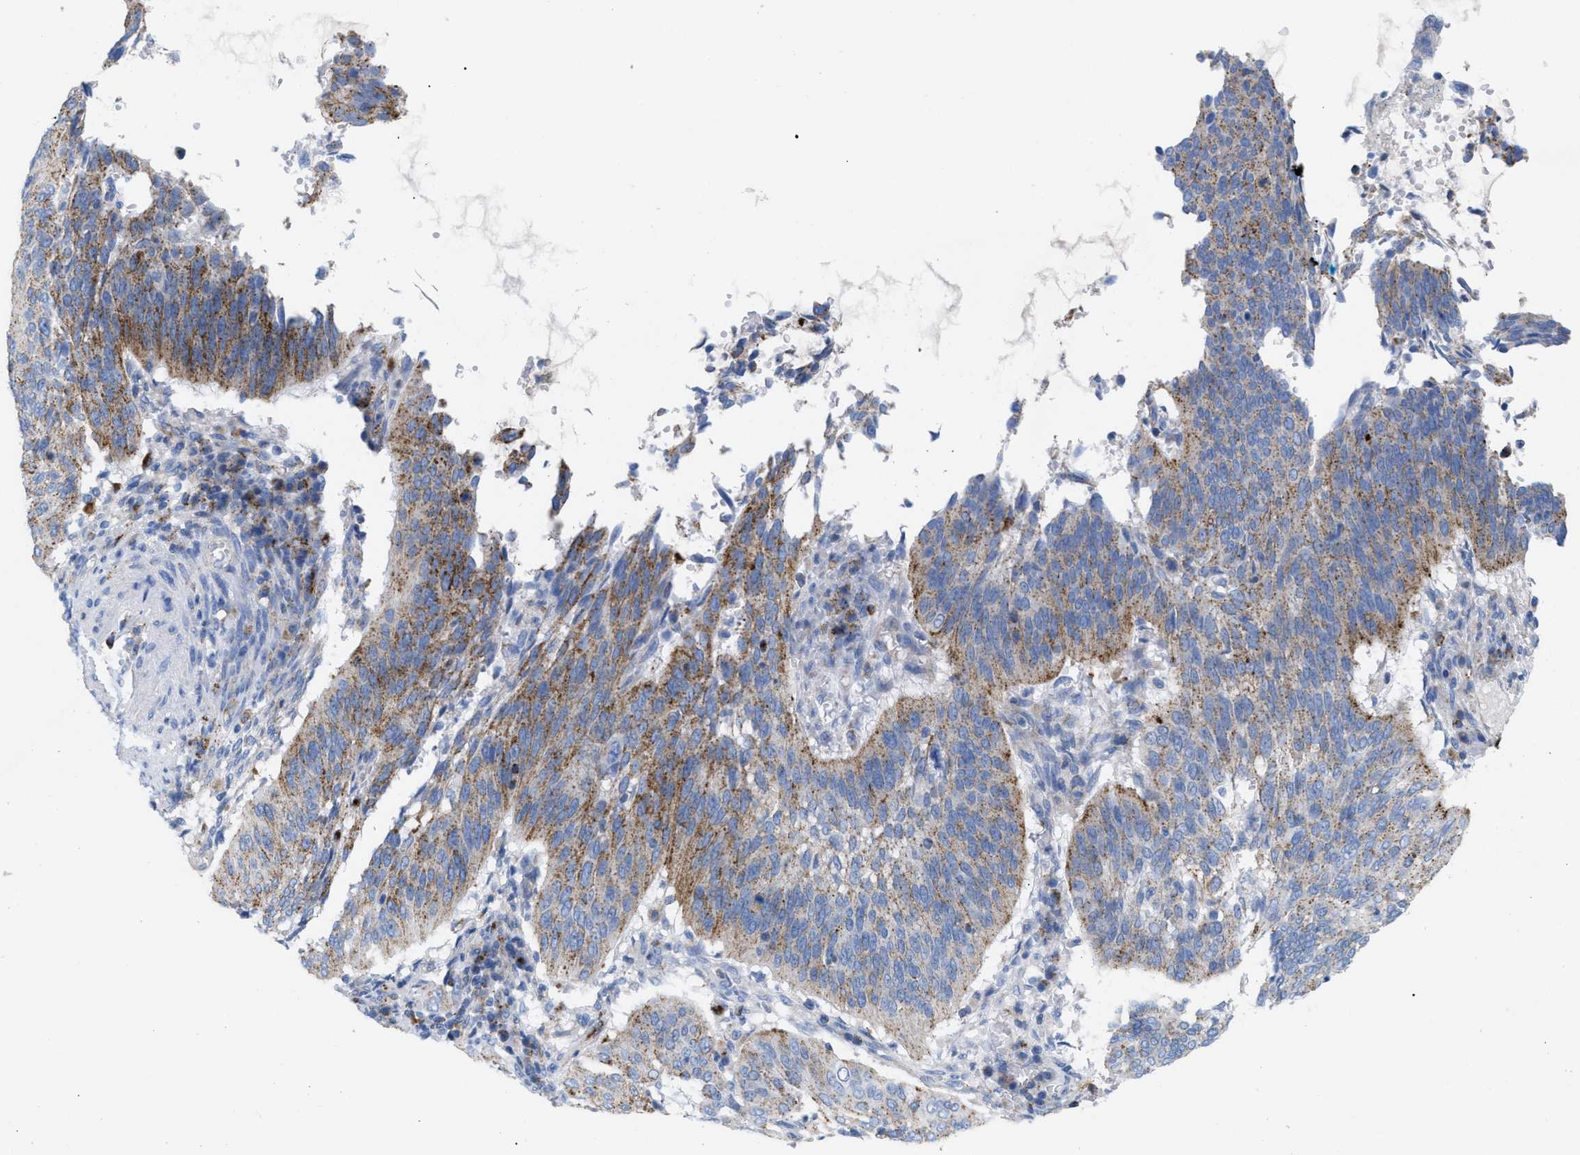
{"staining": {"intensity": "moderate", "quantity": ">75%", "location": "cytoplasmic/membranous"}, "tissue": "cervical cancer", "cell_type": "Tumor cells", "image_type": "cancer", "snomed": [{"axis": "morphology", "description": "Normal tissue, NOS"}, {"axis": "morphology", "description": "Squamous cell carcinoma, NOS"}, {"axis": "topography", "description": "Cervix"}], "caption": "IHC of cervical cancer reveals medium levels of moderate cytoplasmic/membranous staining in about >75% of tumor cells. Immunohistochemistry stains the protein of interest in brown and the nuclei are stained blue.", "gene": "DRAM2", "patient": {"sex": "female", "age": 39}}